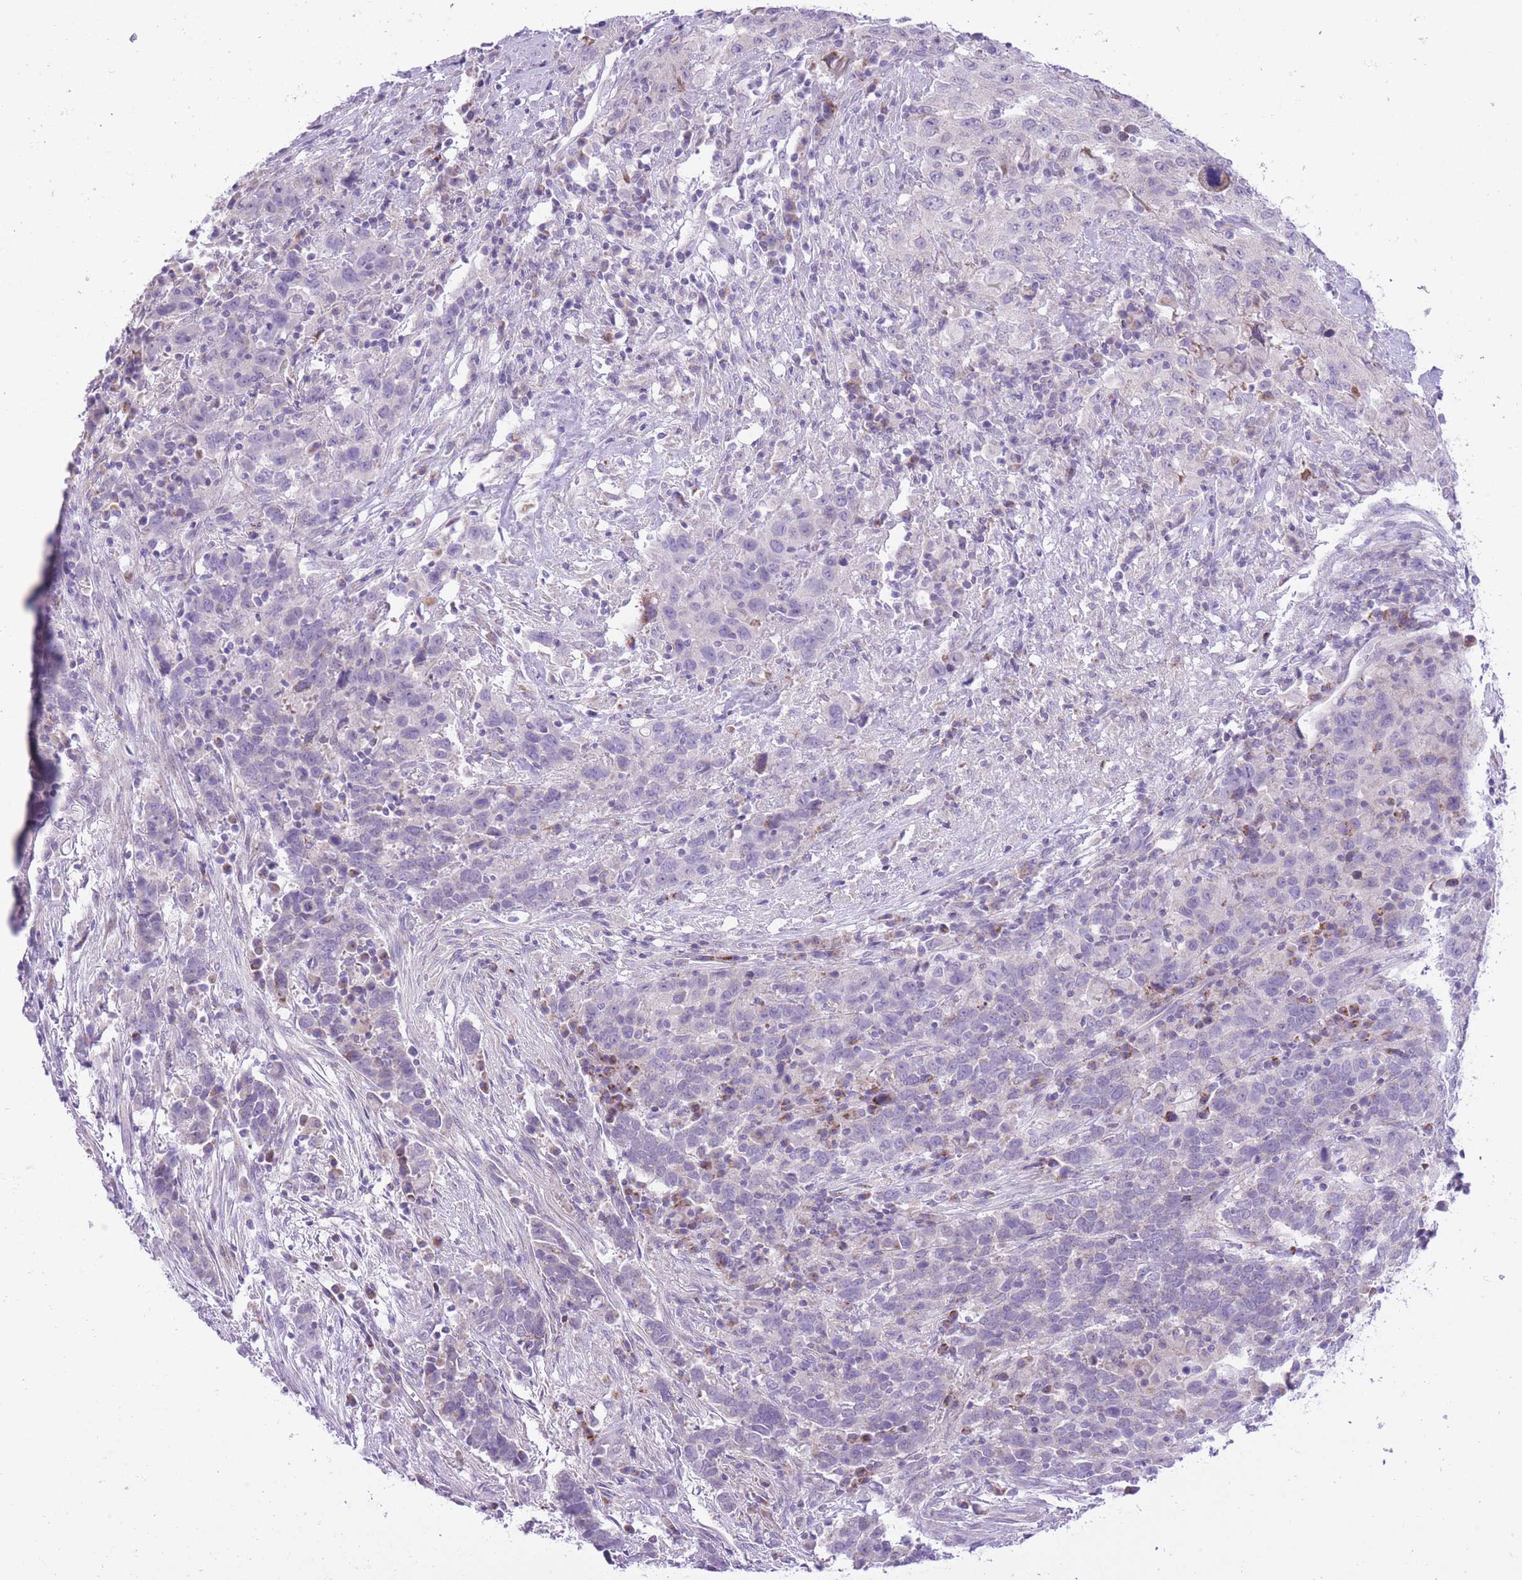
{"staining": {"intensity": "negative", "quantity": "none", "location": "none"}, "tissue": "urothelial cancer", "cell_type": "Tumor cells", "image_type": "cancer", "snomed": [{"axis": "morphology", "description": "Urothelial carcinoma, High grade"}, {"axis": "topography", "description": "Urinary bladder"}], "caption": "Photomicrograph shows no protein staining in tumor cells of high-grade urothelial carcinoma tissue.", "gene": "DENND2D", "patient": {"sex": "male", "age": 61}}